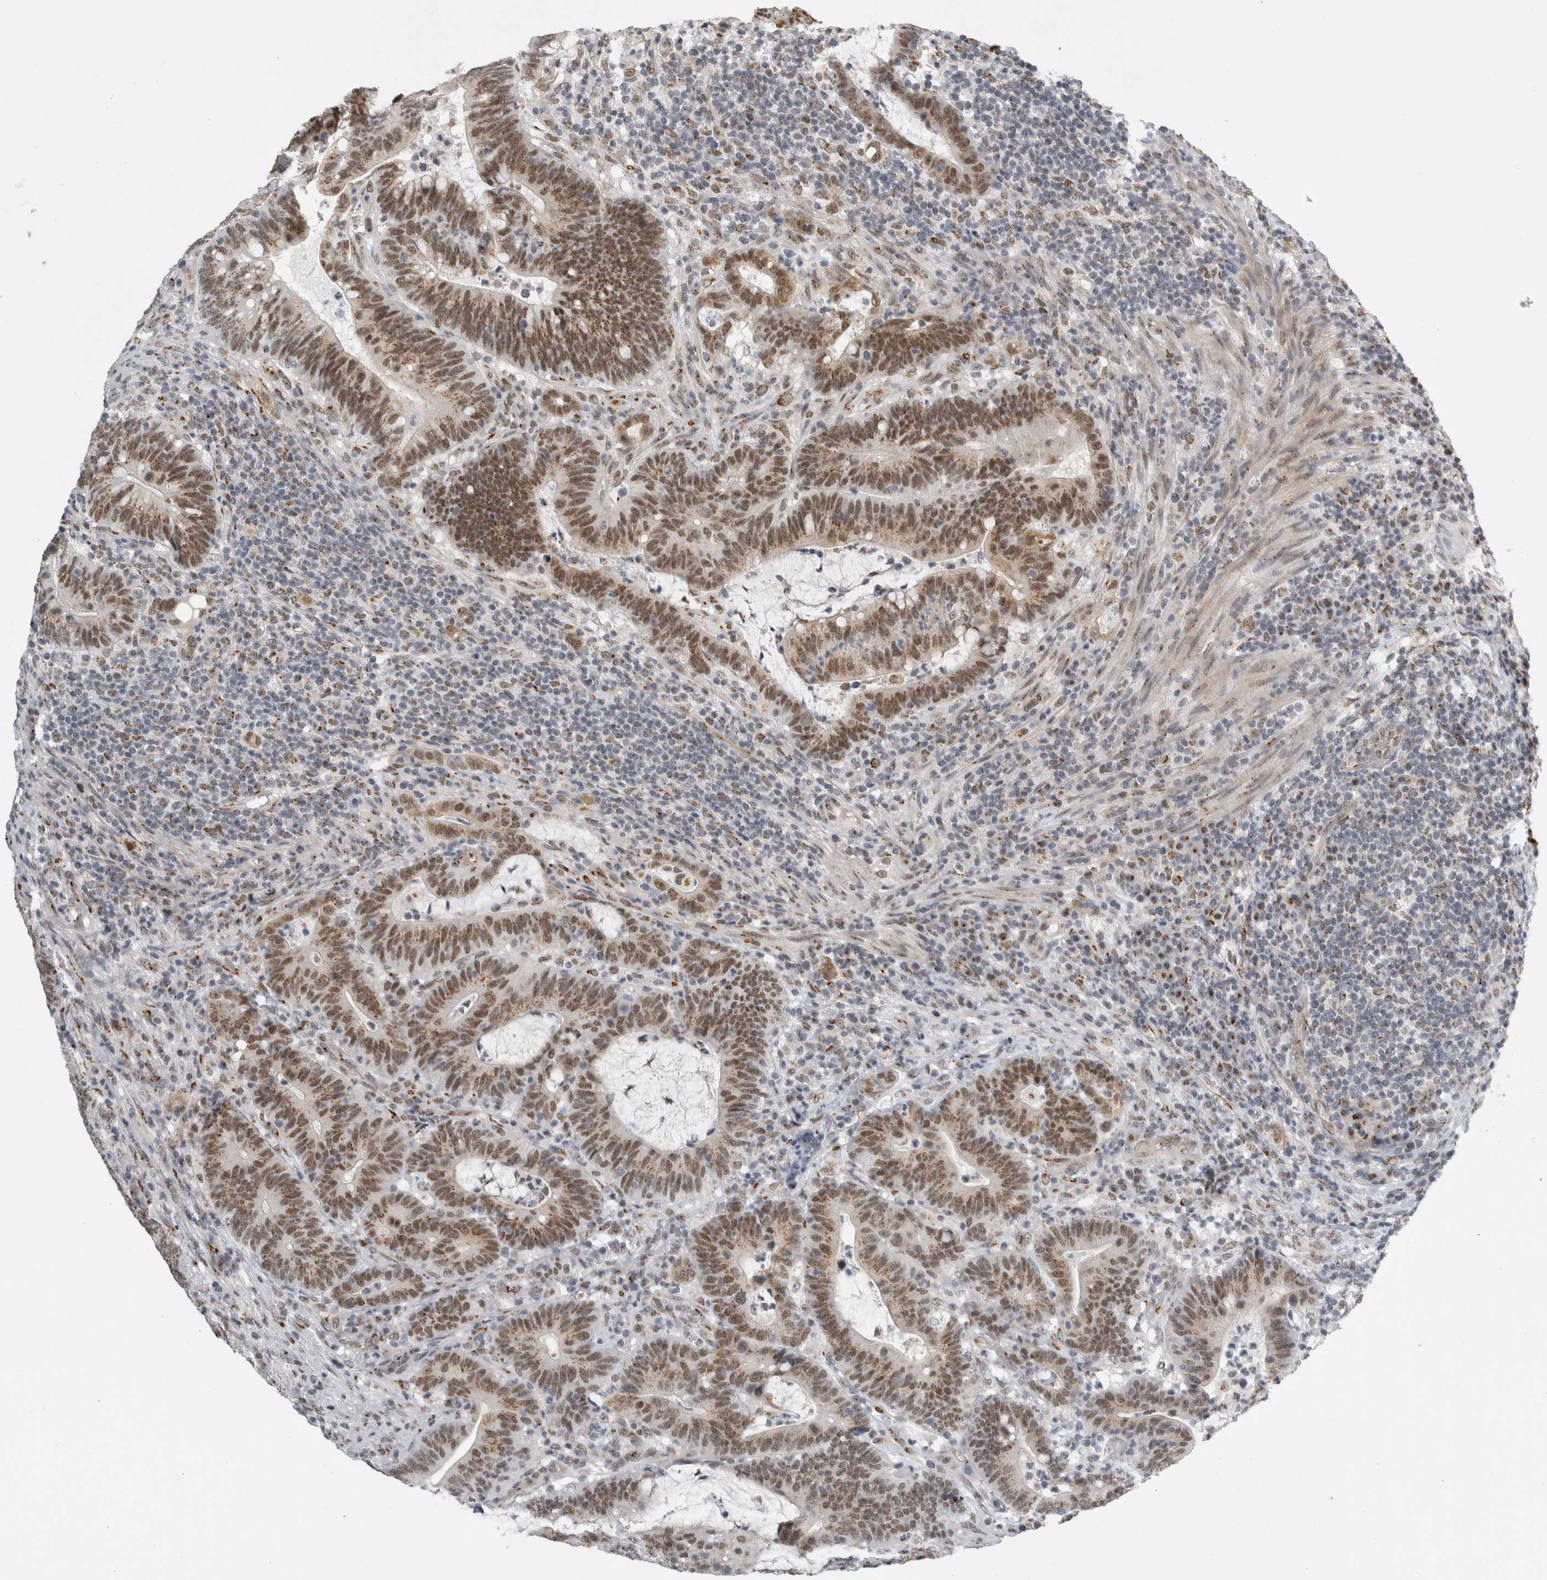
{"staining": {"intensity": "moderate", "quantity": ">75%", "location": "cytoplasmic/membranous,nuclear"}, "tissue": "colorectal cancer", "cell_type": "Tumor cells", "image_type": "cancer", "snomed": [{"axis": "morphology", "description": "Adenocarcinoma, NOS"}, {"axis": "topography", "description": "Colon"}], "caption": "IHC histopathology image of neoplastic tissue: colorectal adenocarcinoma stained using IHC displays medium levels of moderate protein expression localized specifically in the cytoplasmic/membranous and nuclear of tumor cells, appearing as a cytoplasmic/membranous and nuclear brown color.", "gene": "ZMYND8", "patient": {"sex": "female", "age": 66}}